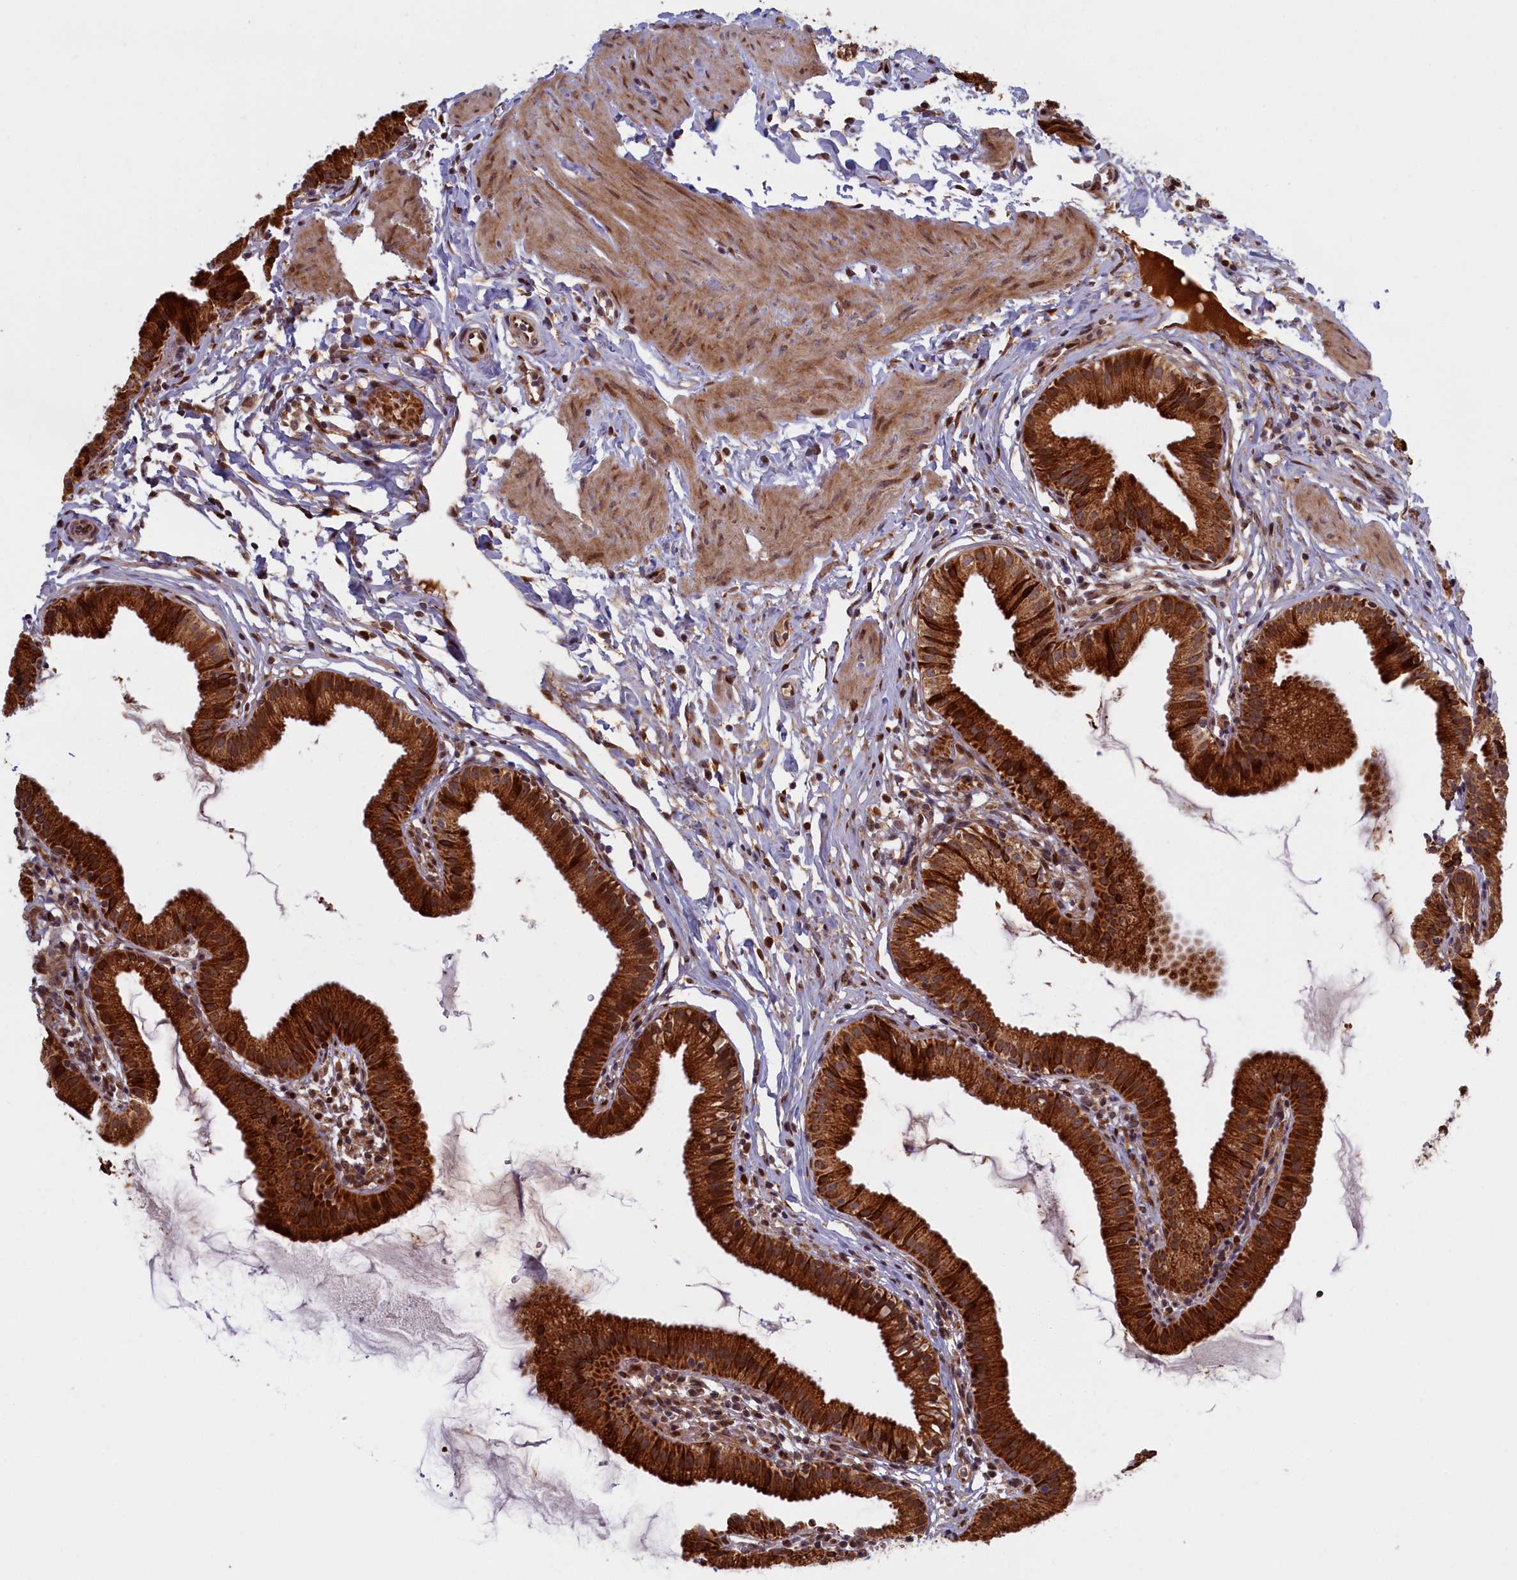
{"staining": {"intensity": "strong", "quantity": ">75%", "location": "cytoplasmic/membranous"}, "tissue": "gallbladder", "cell_type": "Glandular cells", "image_type": "normal", "snomed": [{"axis": "morphology", "description": "Normal tissue, NOS"}, {"axis": "topography", "description": "Gallbladder"}], "caption": "Protein analysis of benign gallbladder demonstrates strong cytoplasmic/membranous expression in approximately >75% of glandular cells.", "gene": "PLA2G10", "patient": {"sex": "female", "age": 46}}